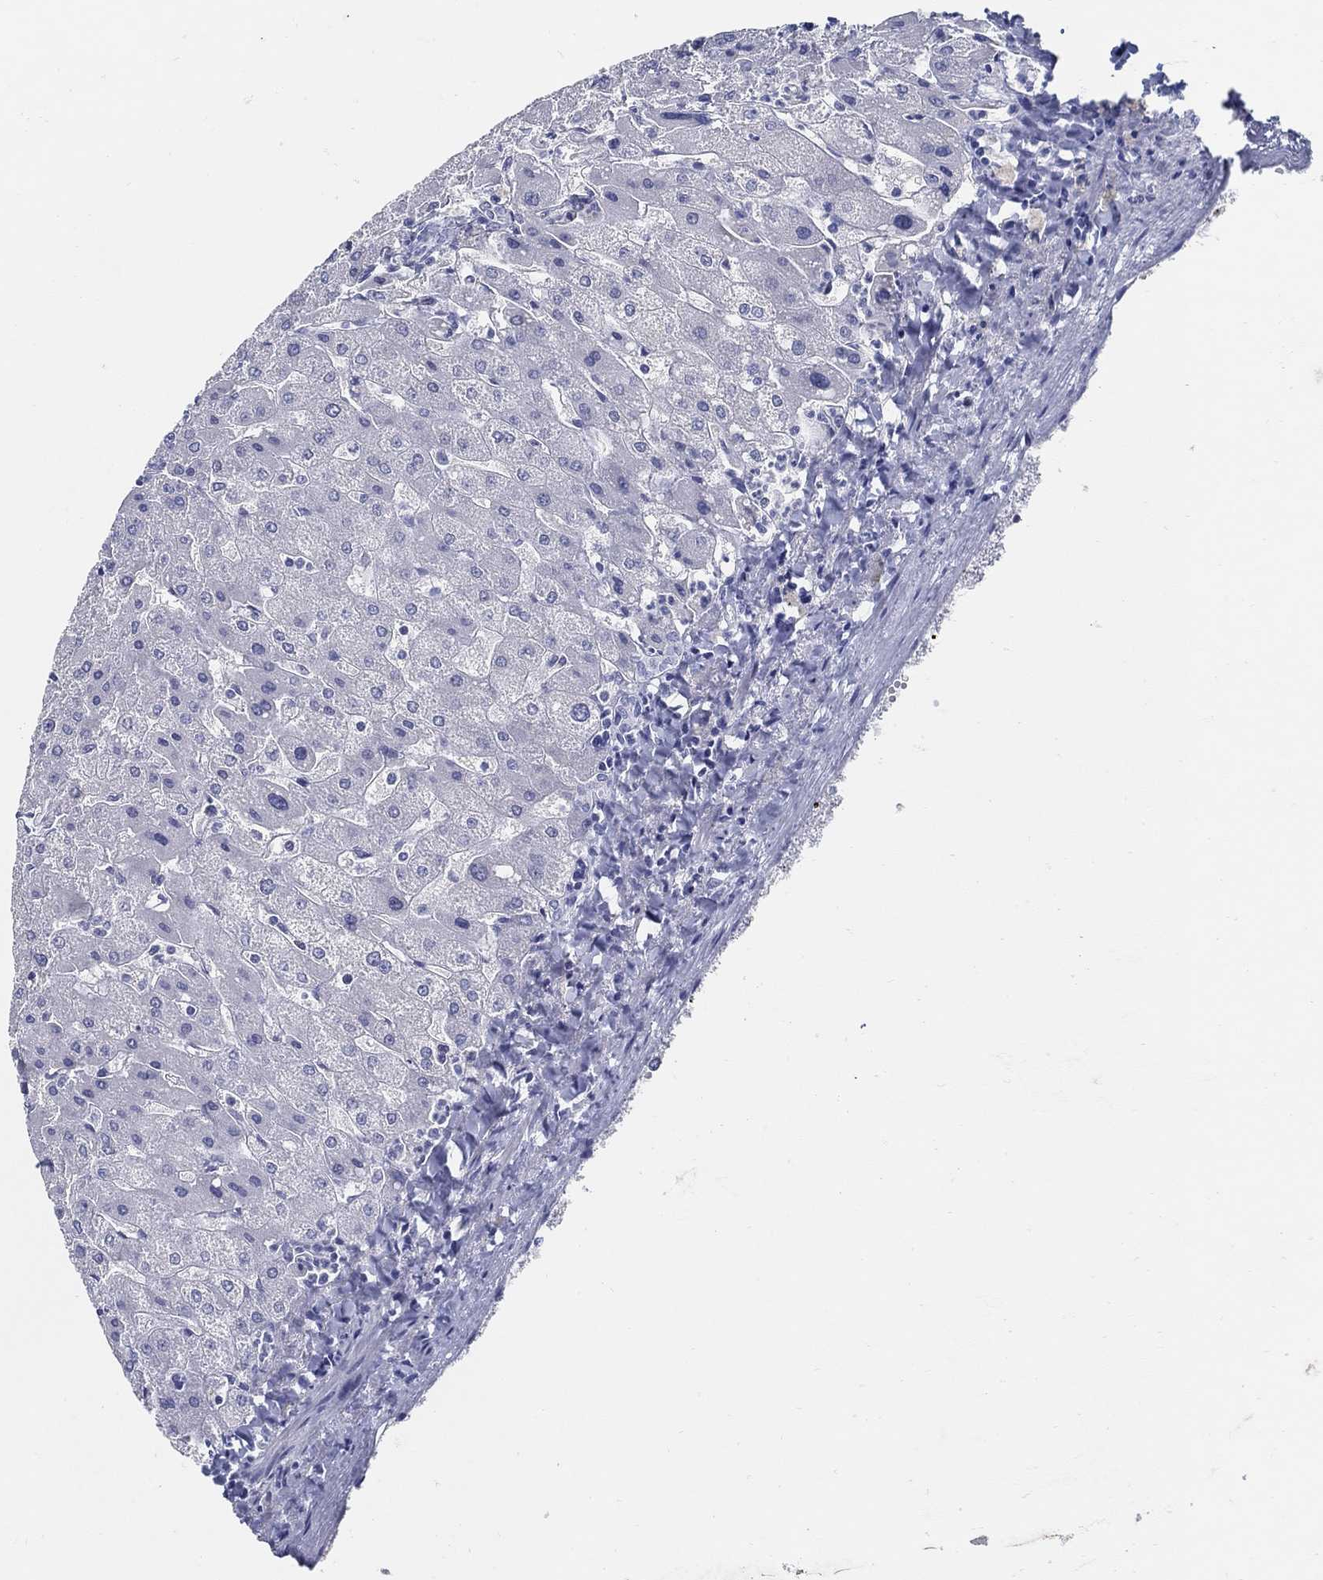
{"staining": {"intensity": "negative", "quantity": "none", "location": "none"}, "tissue": "liver", "cell_type": "Cholangiocytes", "image_type": "normal", "snomed": [{"axis": "morphology", "description": "Normal tissue, NOS"}, {"axis": "topography", "description": "Liver"}], "caption": "This is a histopathology image of immunohistochemistry (IHC) staining of benign liver, which shows no expression in cholangiocytes. (DAB (3,3'-diaminobenzidine) IHC visualized using brightfield microscopy, high magnification).", "gene": "USP29", "patient": {"sex": "male", "age": 67}}